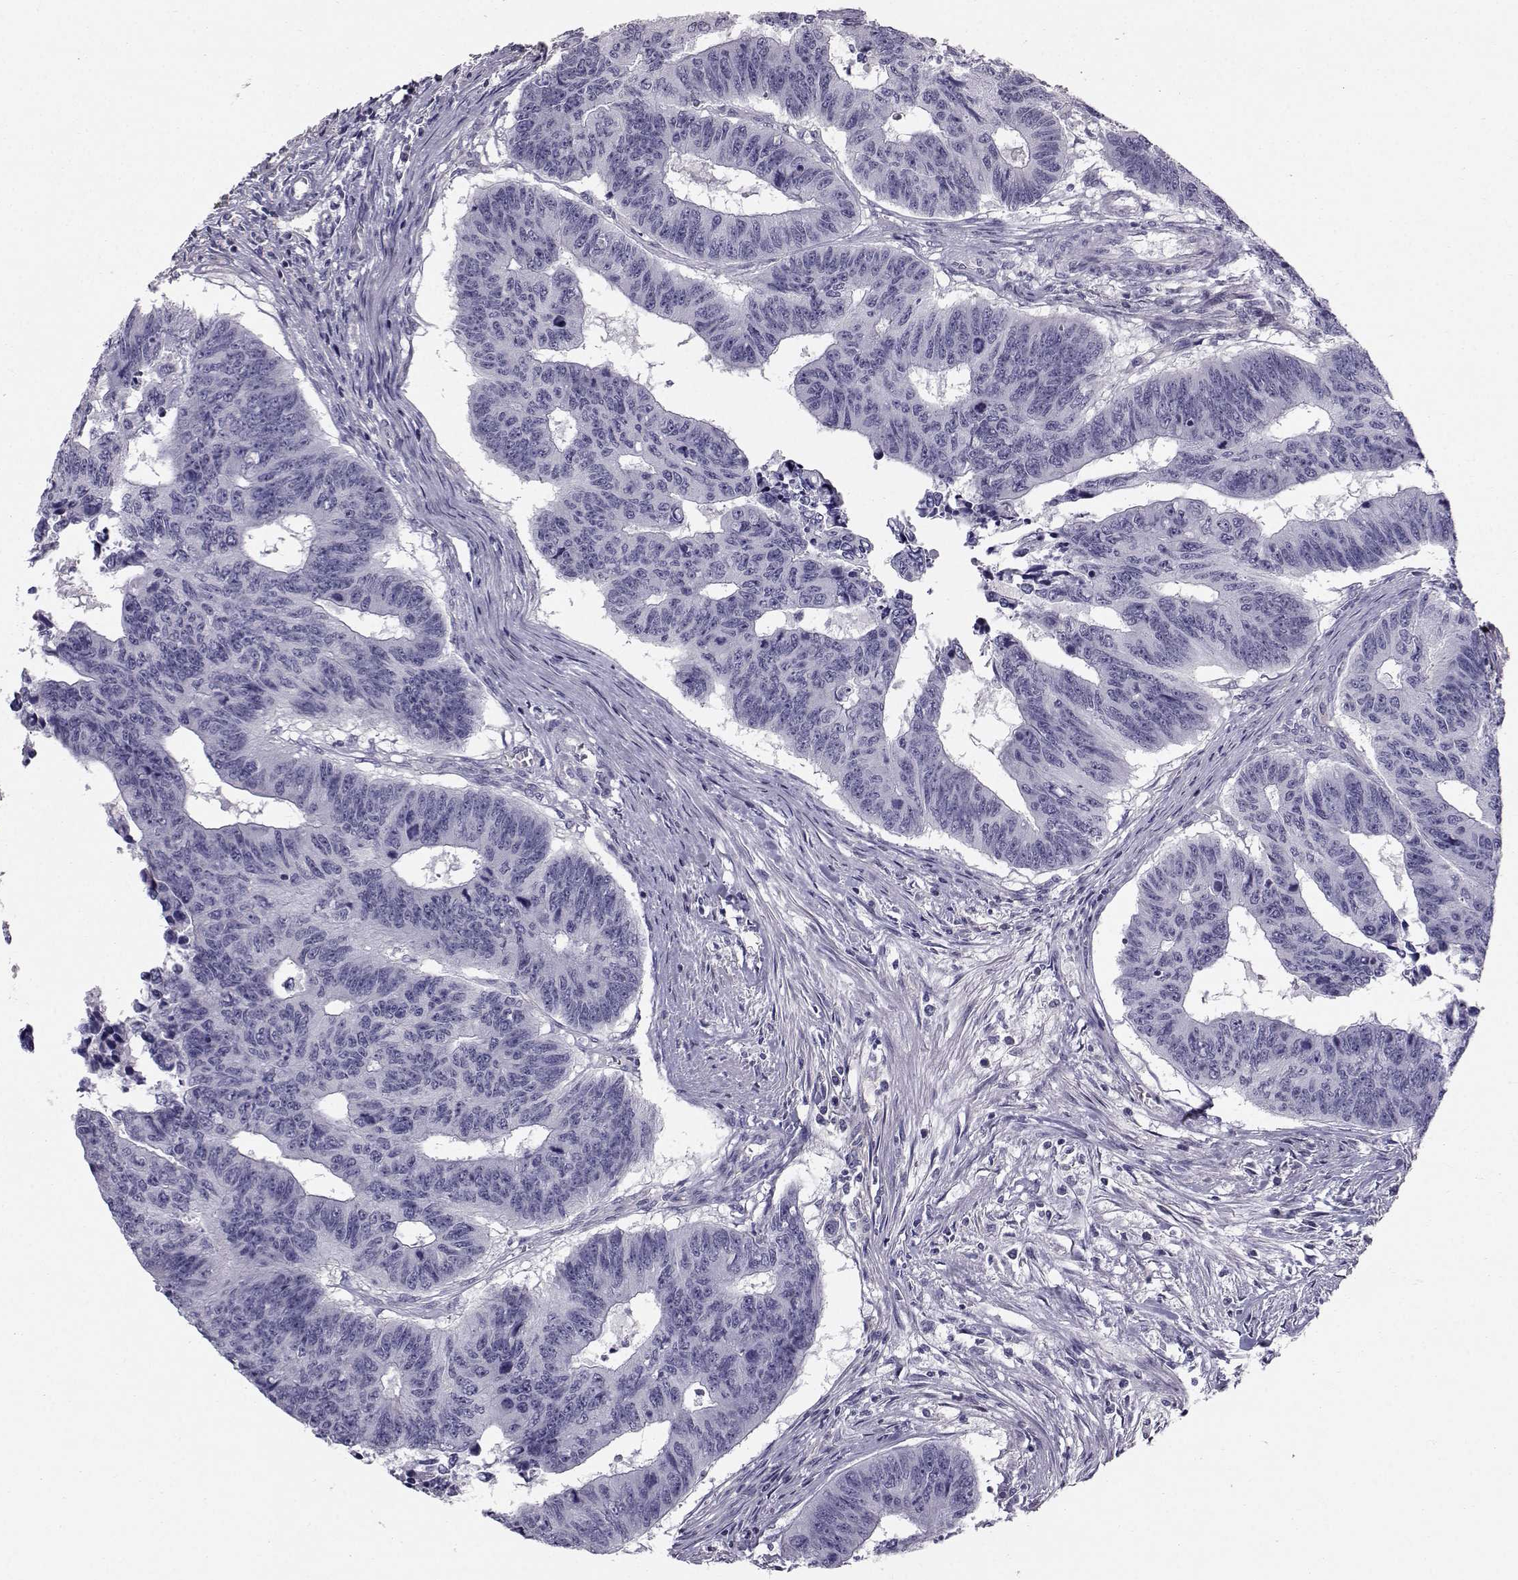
{"staining": {"intensity": "negative", "quantity": "none", "location": "none"}, "tissue": "colorectal cancer", "cell_type": "Tumor cells", "image_type": "cancer", "snomed": [{"axis": "morphology", "description": "Adenocarcinoma, NOS"}, {"axis": "topography", "description": "Rectum"}], "caption": "Immunohistochemistry image of neoplastic tissue: colorectal adenocarcinoma stained with DAB displays no significant protein staining in tumor cells.", "gene": "SPDYE4", "patient": {"sex": "female", "age": 85}}